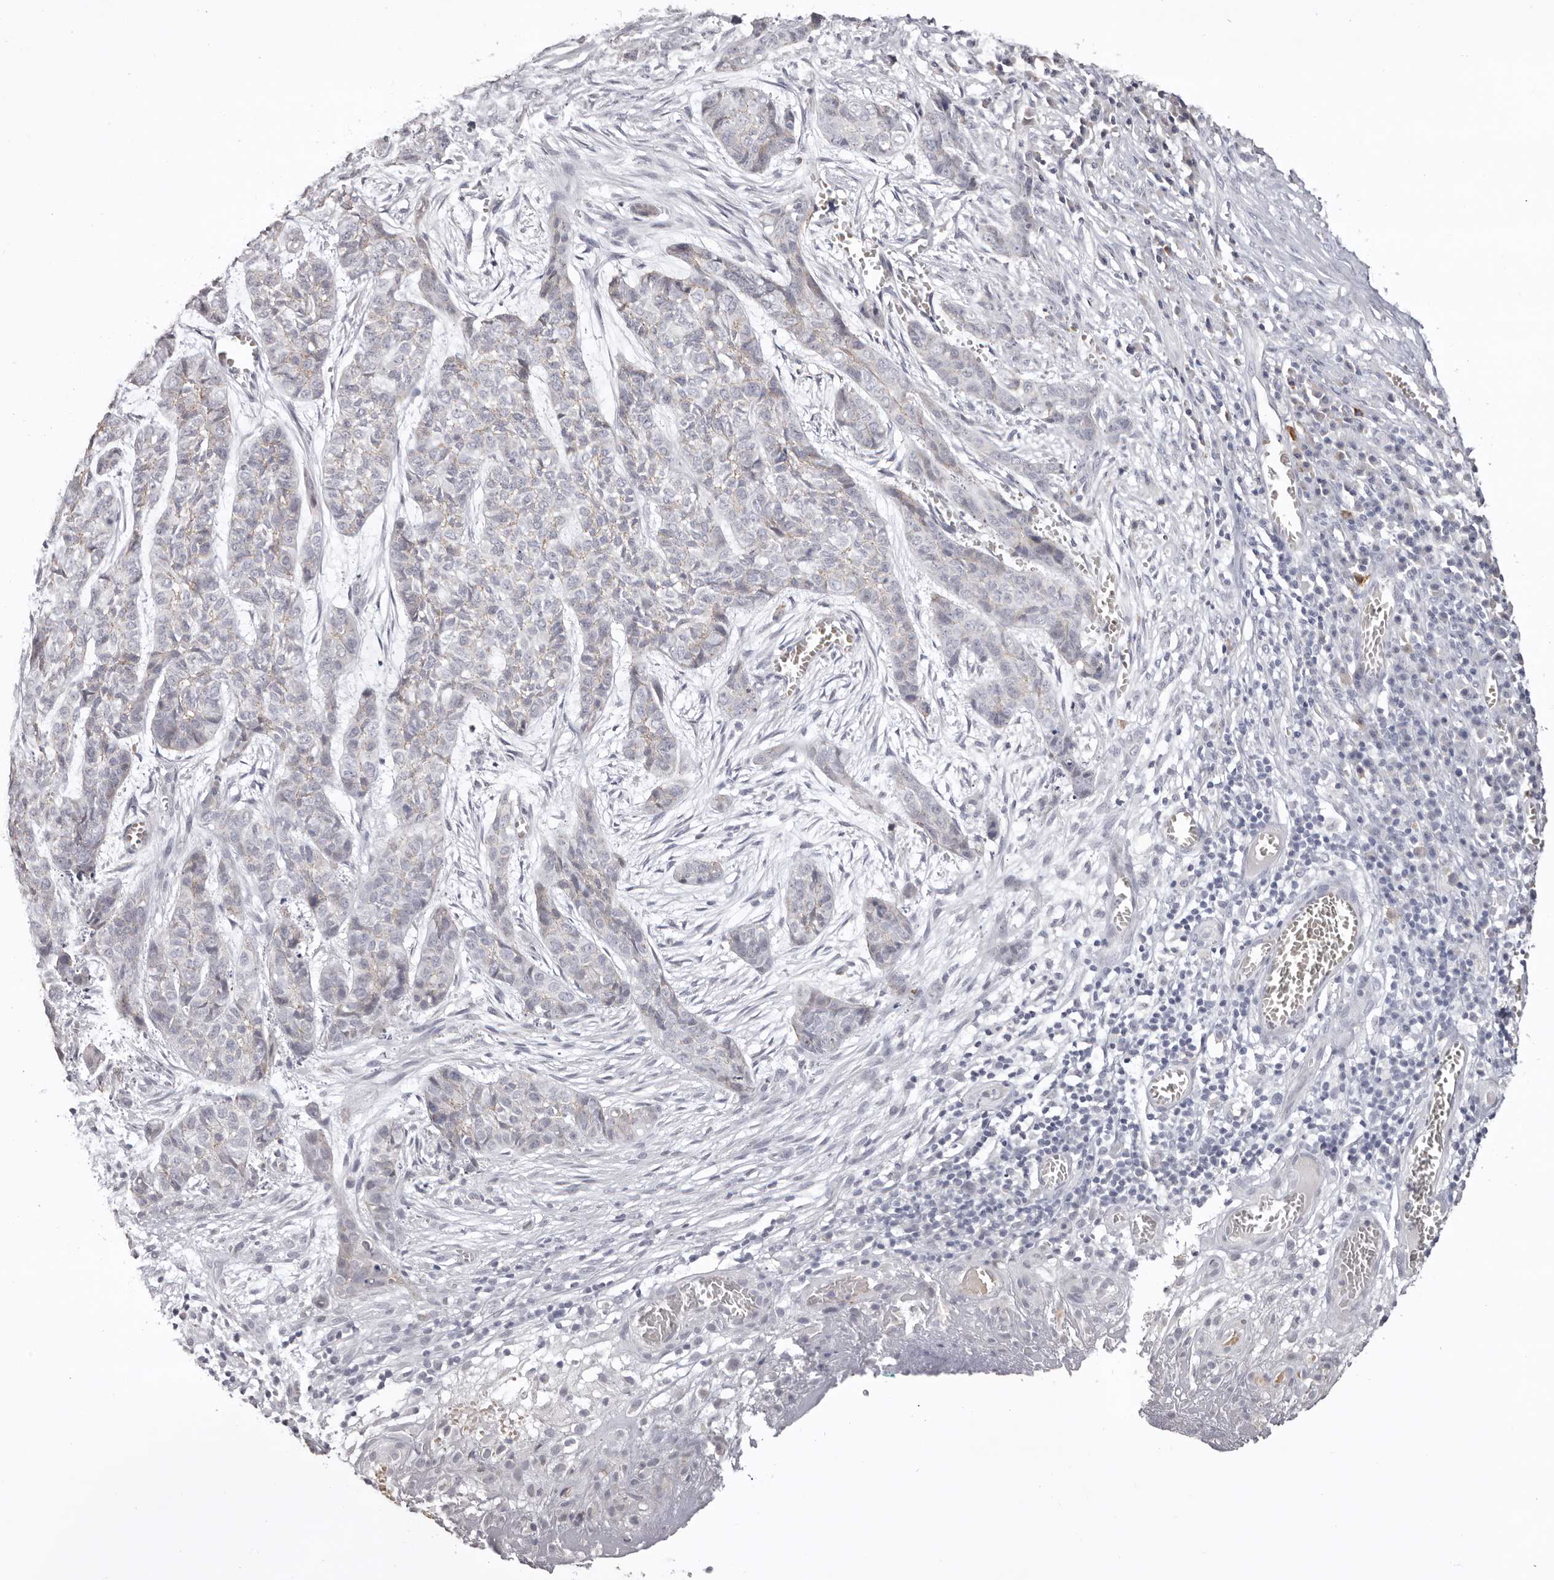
{"staining": {"intensity": "negative", "quantity": "none", "location": "none"}, "tissue": "skin cancer", "cell_type": "Tumor cells", "image_type": "cancer", "snomed": [{"axis": "morphology", "description": "Basal cell carcinoma"}, {"axis": "topography", "description": "Skin"}], "caption": "Protein analysis of skin basal cell carcinoma displays no significant staining in tumor cells.", "gene": "PCDHB6", "patient": {"sex": "female", "age": 64}}